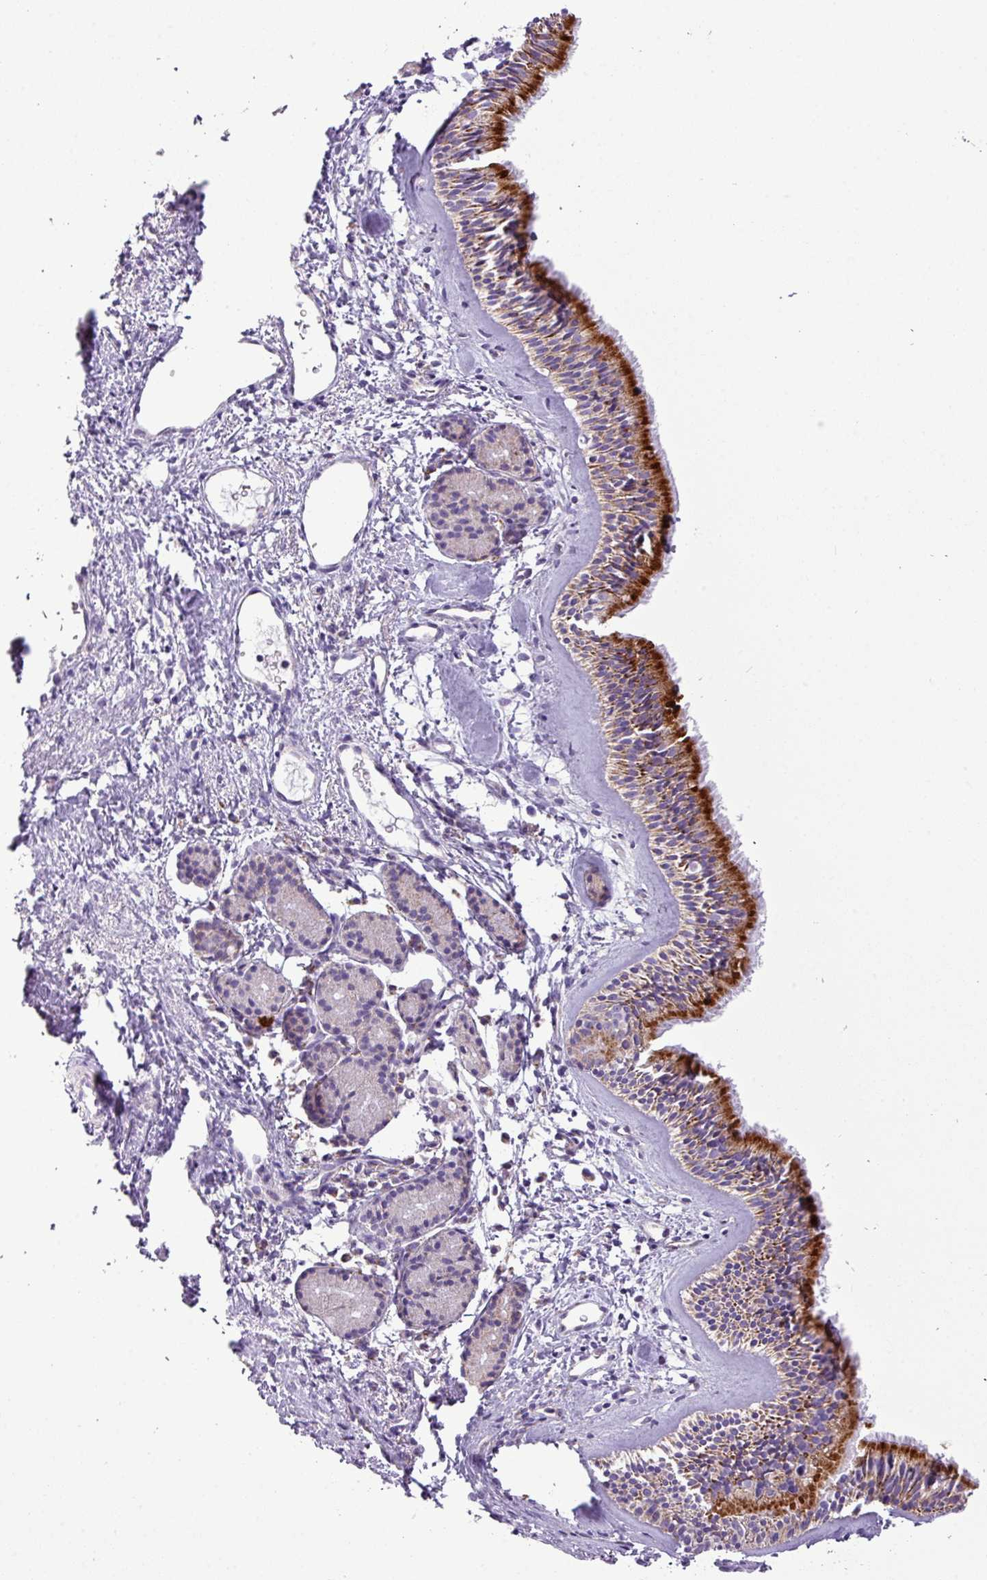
{"staining": {"intensity": "strong", "quantity": ">75%", "location": "cytoplasmic/membranous"}, "tissue": "nasopharynx", "cell_type": "Respiratory epithelial cells", "image_type": "normal", "snomed": [{"axis": "morphology", "description": "Normal tissue, NOS"}, {"axis": "topography", "description": "Nasopharynx"}], "caption": "This histopathology image displays immunohistochemistry (IHC) staining of unremarkable nasopharynx, with high strong cytoplasmic/membranous positivity in approximately >75% of respiratory epithelial cells.", "gene": "ZNF81", "patient": {"sex": "male", "age": 82}}